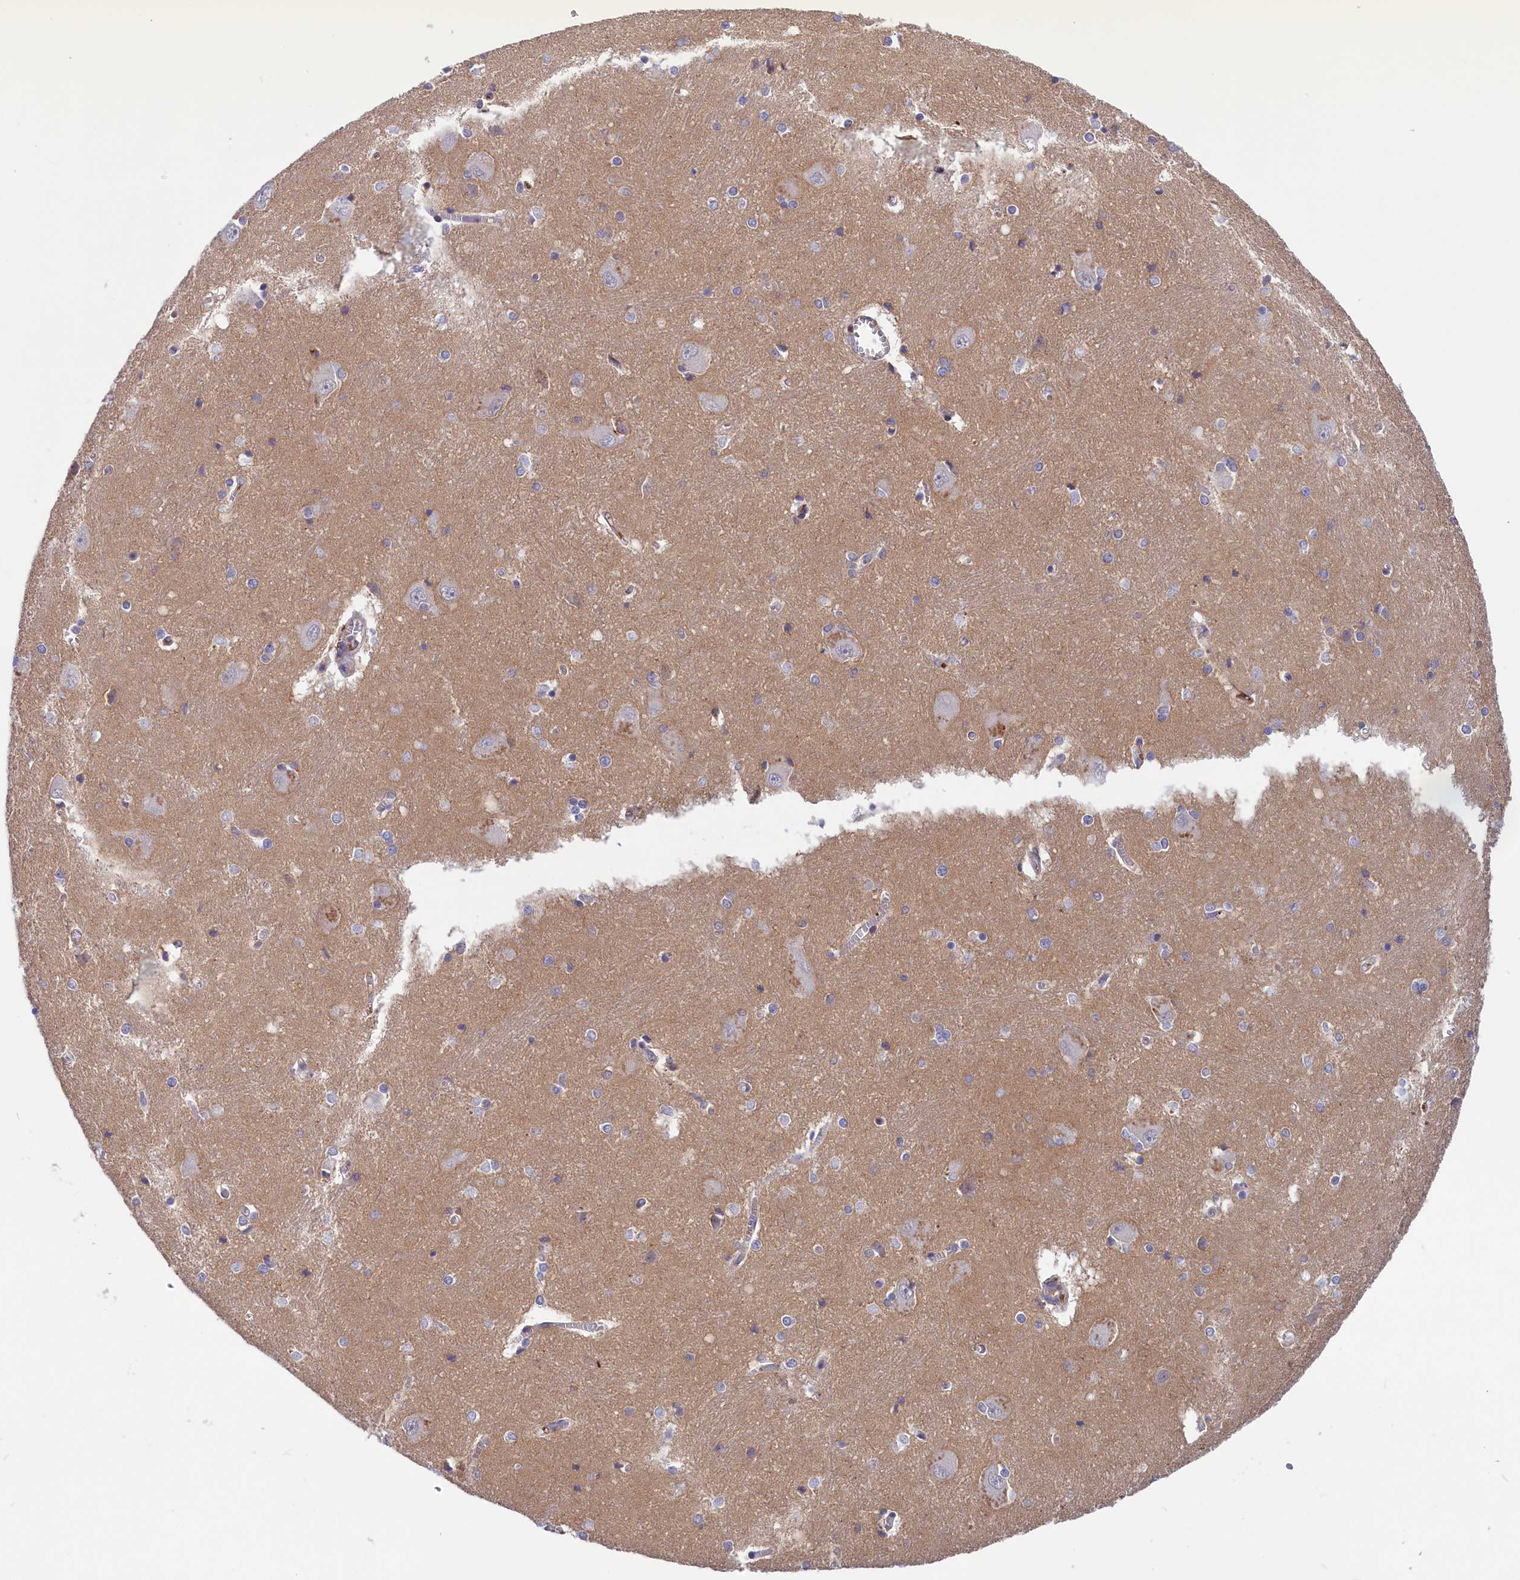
{"staining": {"intensity": "negative", "quantity": "none", "location": "none"}, "tissue": "caudate", "cell_type": "Glial cells", "image_type": "normal", "snomed": [{"axis": "morphology", "description": "Normal tissue, NOS"}, {"axis": "topography", "description": "Lateral ventricle wall"}], "caption": "Glial cells are negative for protein expression in unremarkable human caudate. (Stains: DAB (3,3'-diaminobenzidine) immunohistochemistry (IHC) with hematoxylin counter stain, Microscopy: brightfield microscopy at high magnification).", "gene": "STYX", "patient": {"sex": "male", "age": 37}}